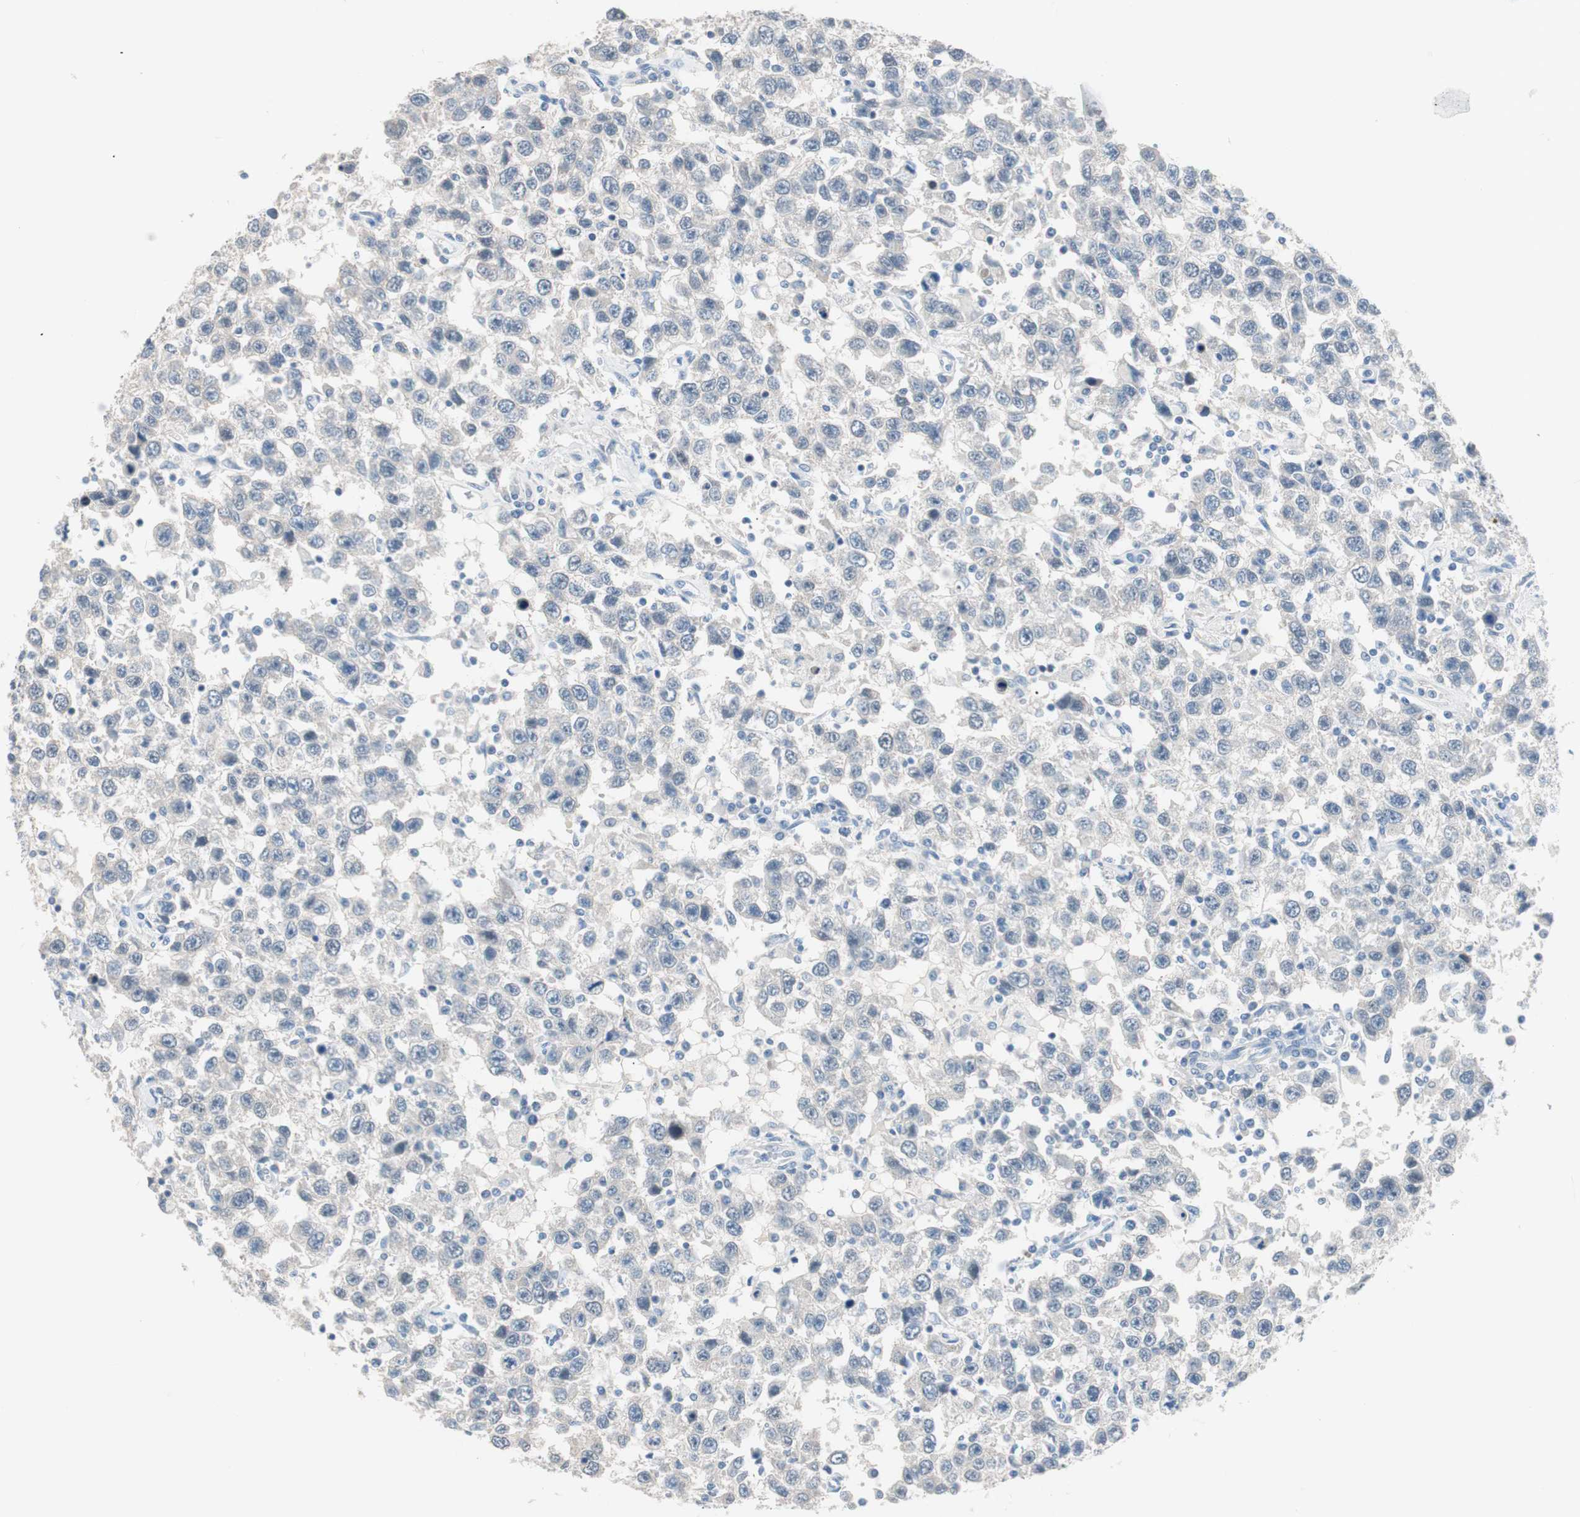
{"staining": {"intensity": "negative", "quantity": "none", "location": "none"}, "tissue": "testis cancer", "cell_type": "Tumor cells", "image_type": "cancer", "snomed": [{"axis": "morphology", "description": "Seminoma, NOS"}, {"axis": "topography", "description": "Testis"}], "caption": "High magnification brightfield microscopy of testis cancer (seminoma) stained with DAB (brown) and counterstained with hematoxylin (blue): tumor cells show no significant staining.", "gene": "VIL1", "patient": {"sex": "male", "age": 41}}